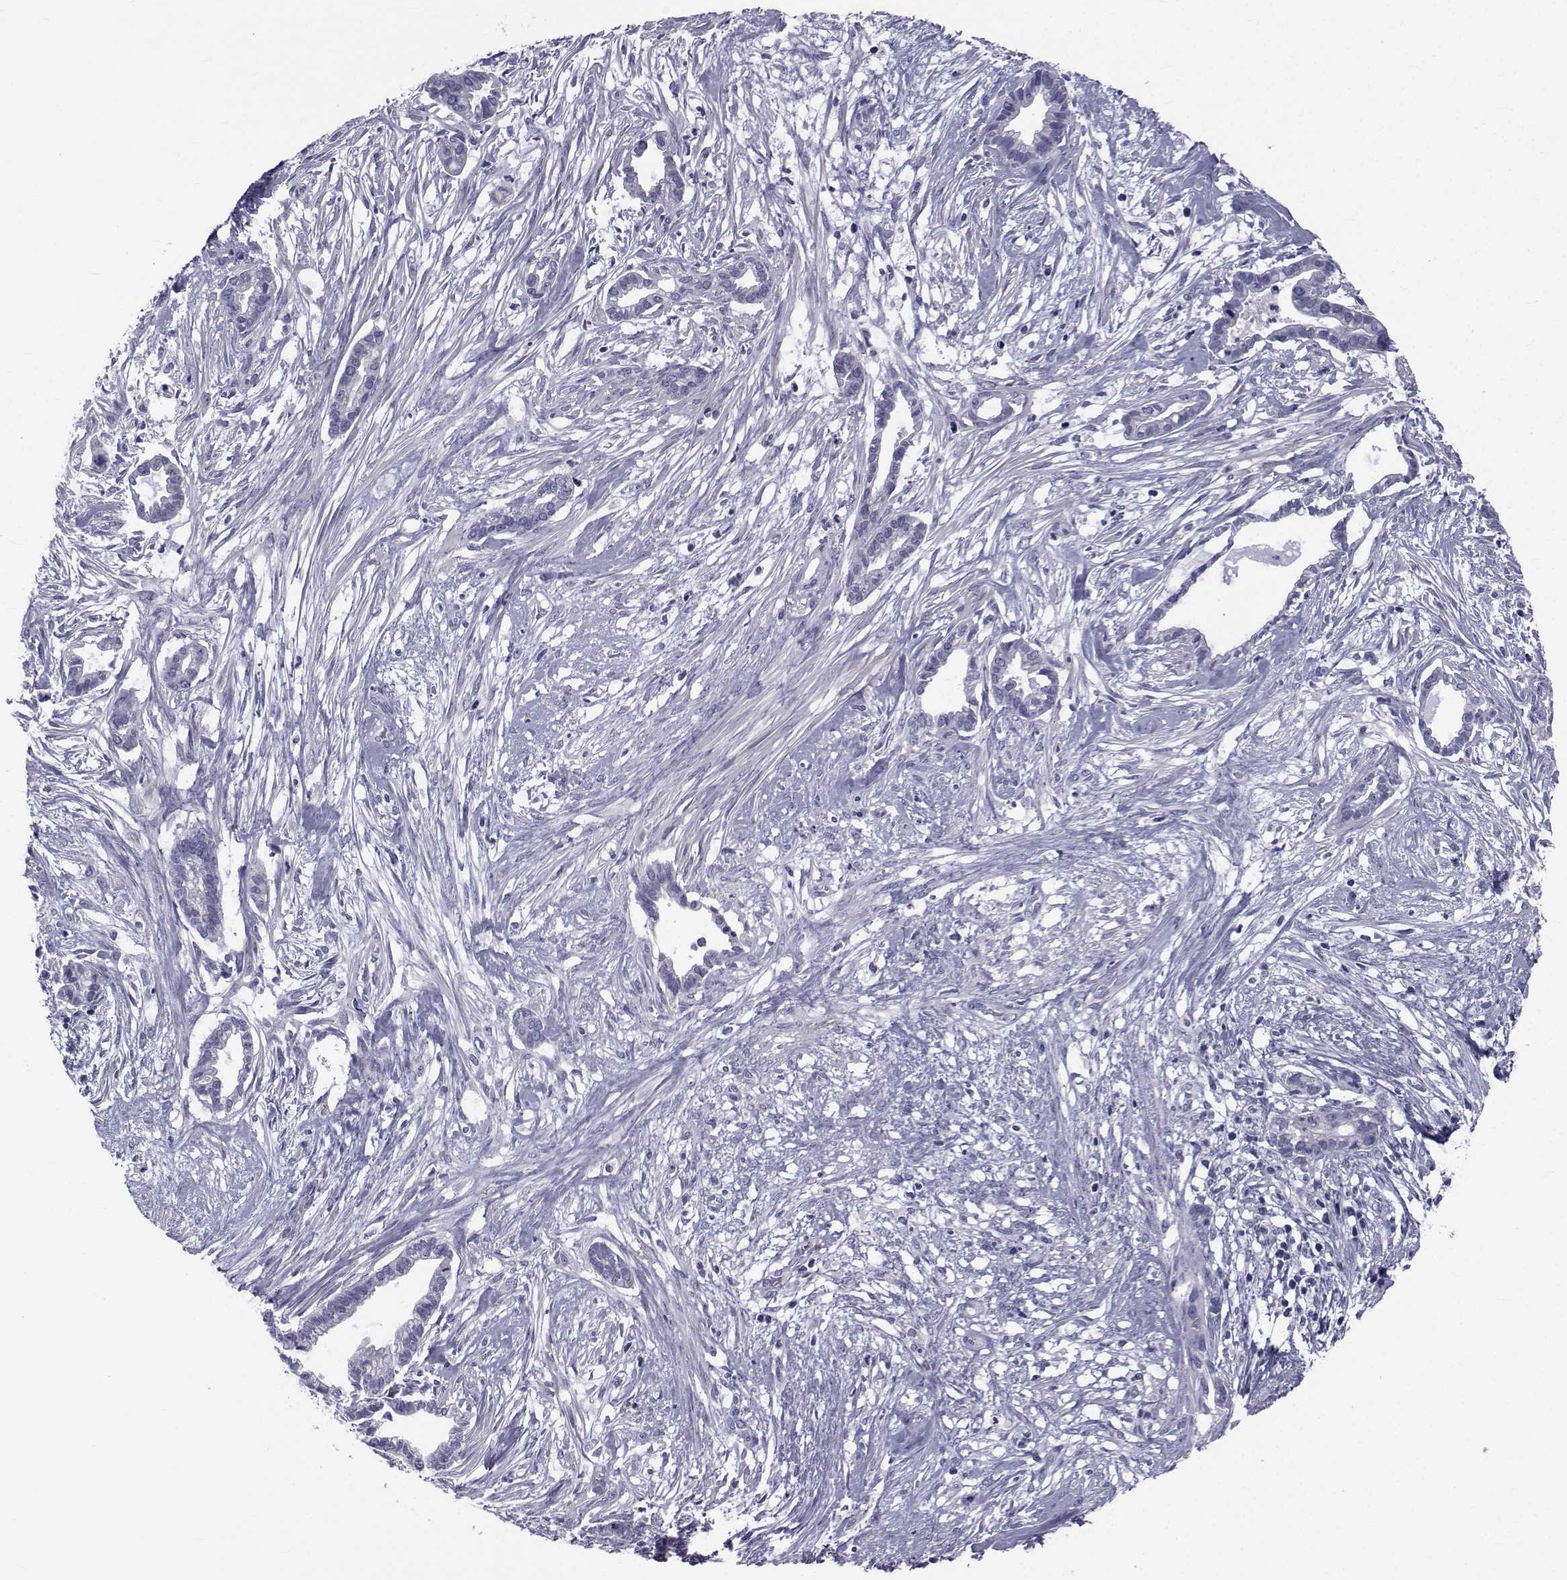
{"staining": {"intensity": "negative", "quantity": "none", "location": "none"}, "tissue": "cervical cancer", "cell_type": "Tumor cells", "image_type": "cancer", "snomed": [{"axis": "morphology", "description": "Adenocarcinoma, NOS"}, {"axis": "topography", "description": "Cervix"}], "caption": "Tumor cells show no significant positivity in cervical adenocarcinoma. (Stains: DAB (3,3'-diaminobenzidine) IHC with hematoxylin counter stain, Microscopy: brightfield microscopy at high magnification).", "gene": "FDXR", "patient": {"sex": "female", "age": 62}}